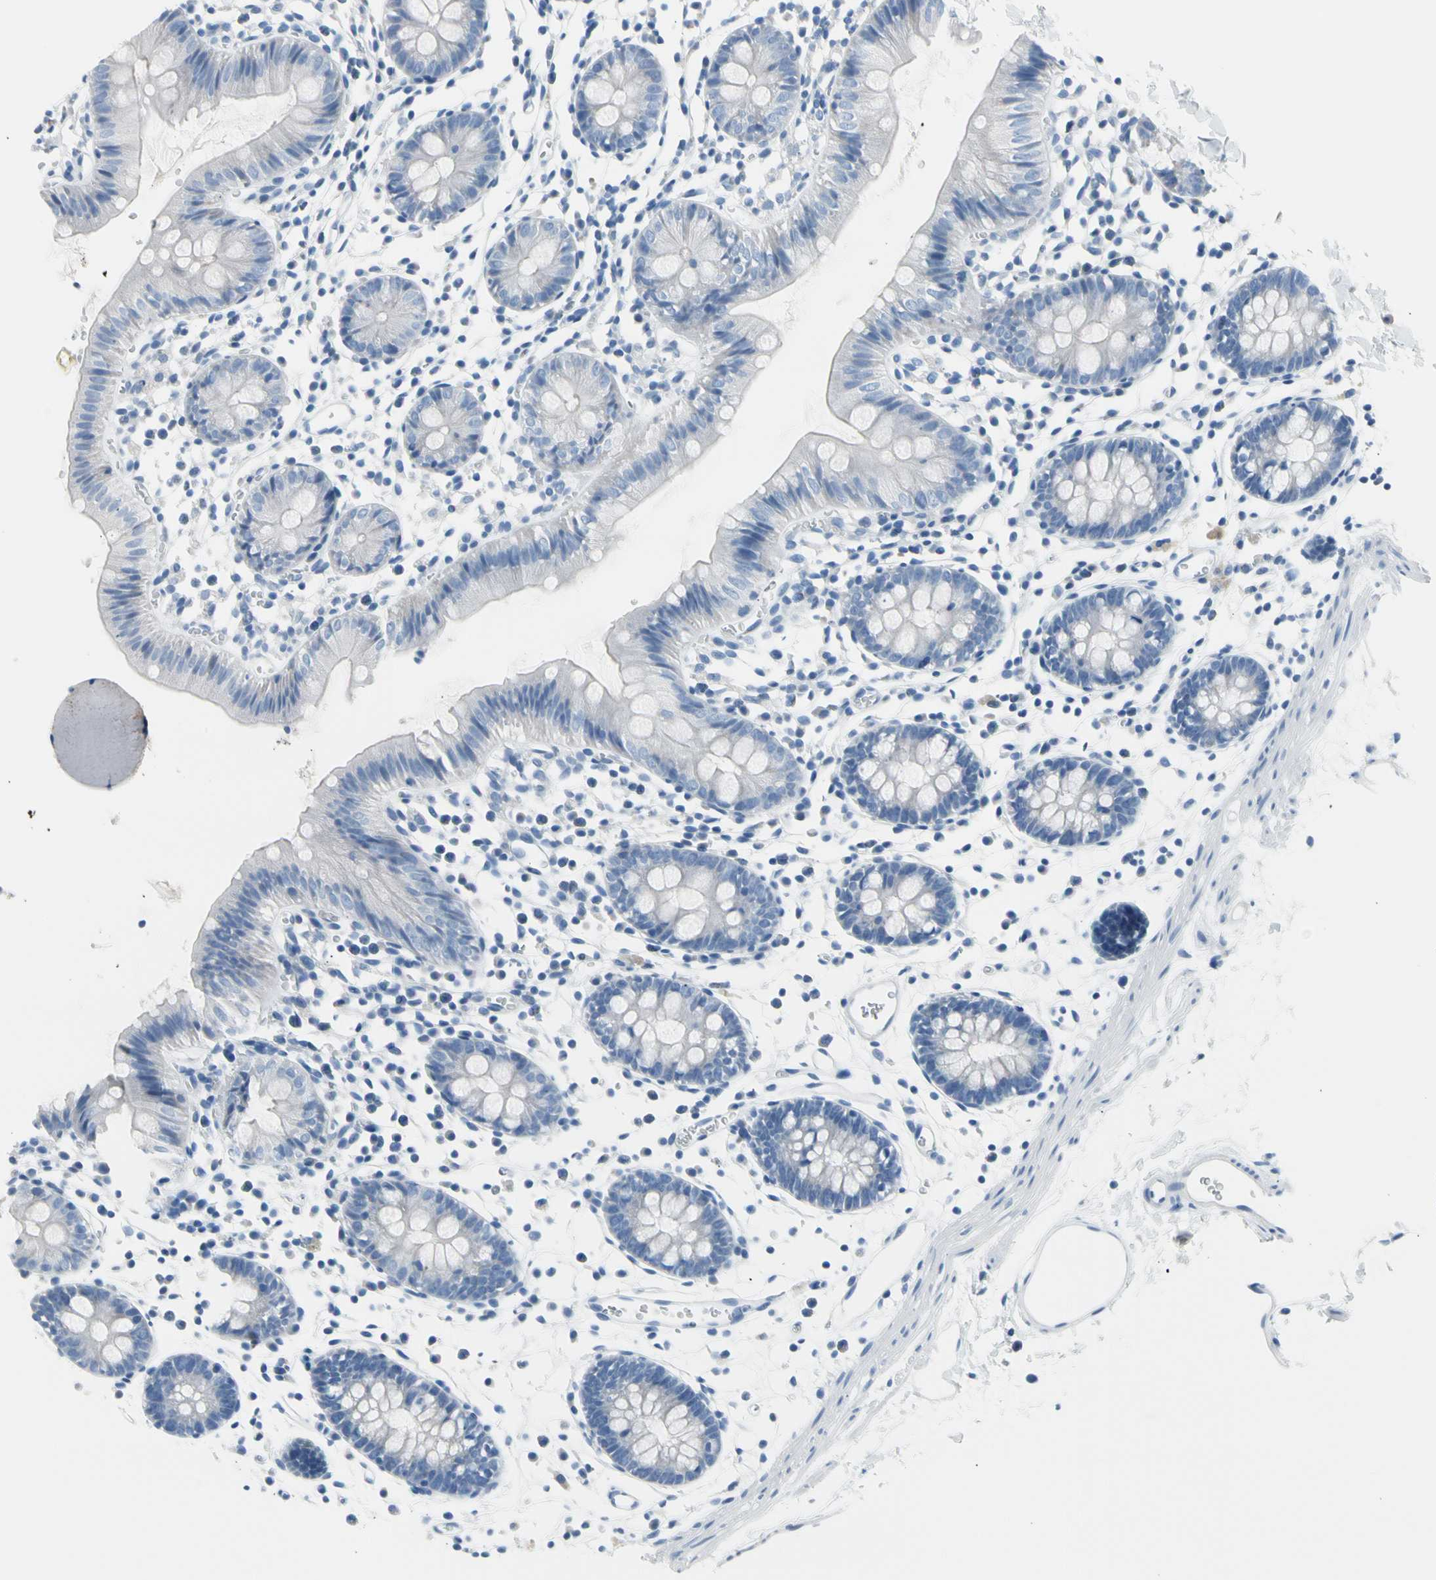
{"staining": {"intensity": "negative", "quantity": "none", "location": "none"}, "tissue": "colon", "cell_type": "Endothelial cells", "image_type": "normal", "snomed": [{"axis": "morphology", "description": "Normal tissue, NOS"}, {"axis": "topography", "description": "Colon"}], "caption": "Immunohistochemistry photomicrograph of benign colon: human colon stained with DAB (3,3'-diaminobenzidine) demonstrates no significant protein expression in endothelial cells.", "gene": "TPO", "patient": {"sex": "male", "age": 14}}